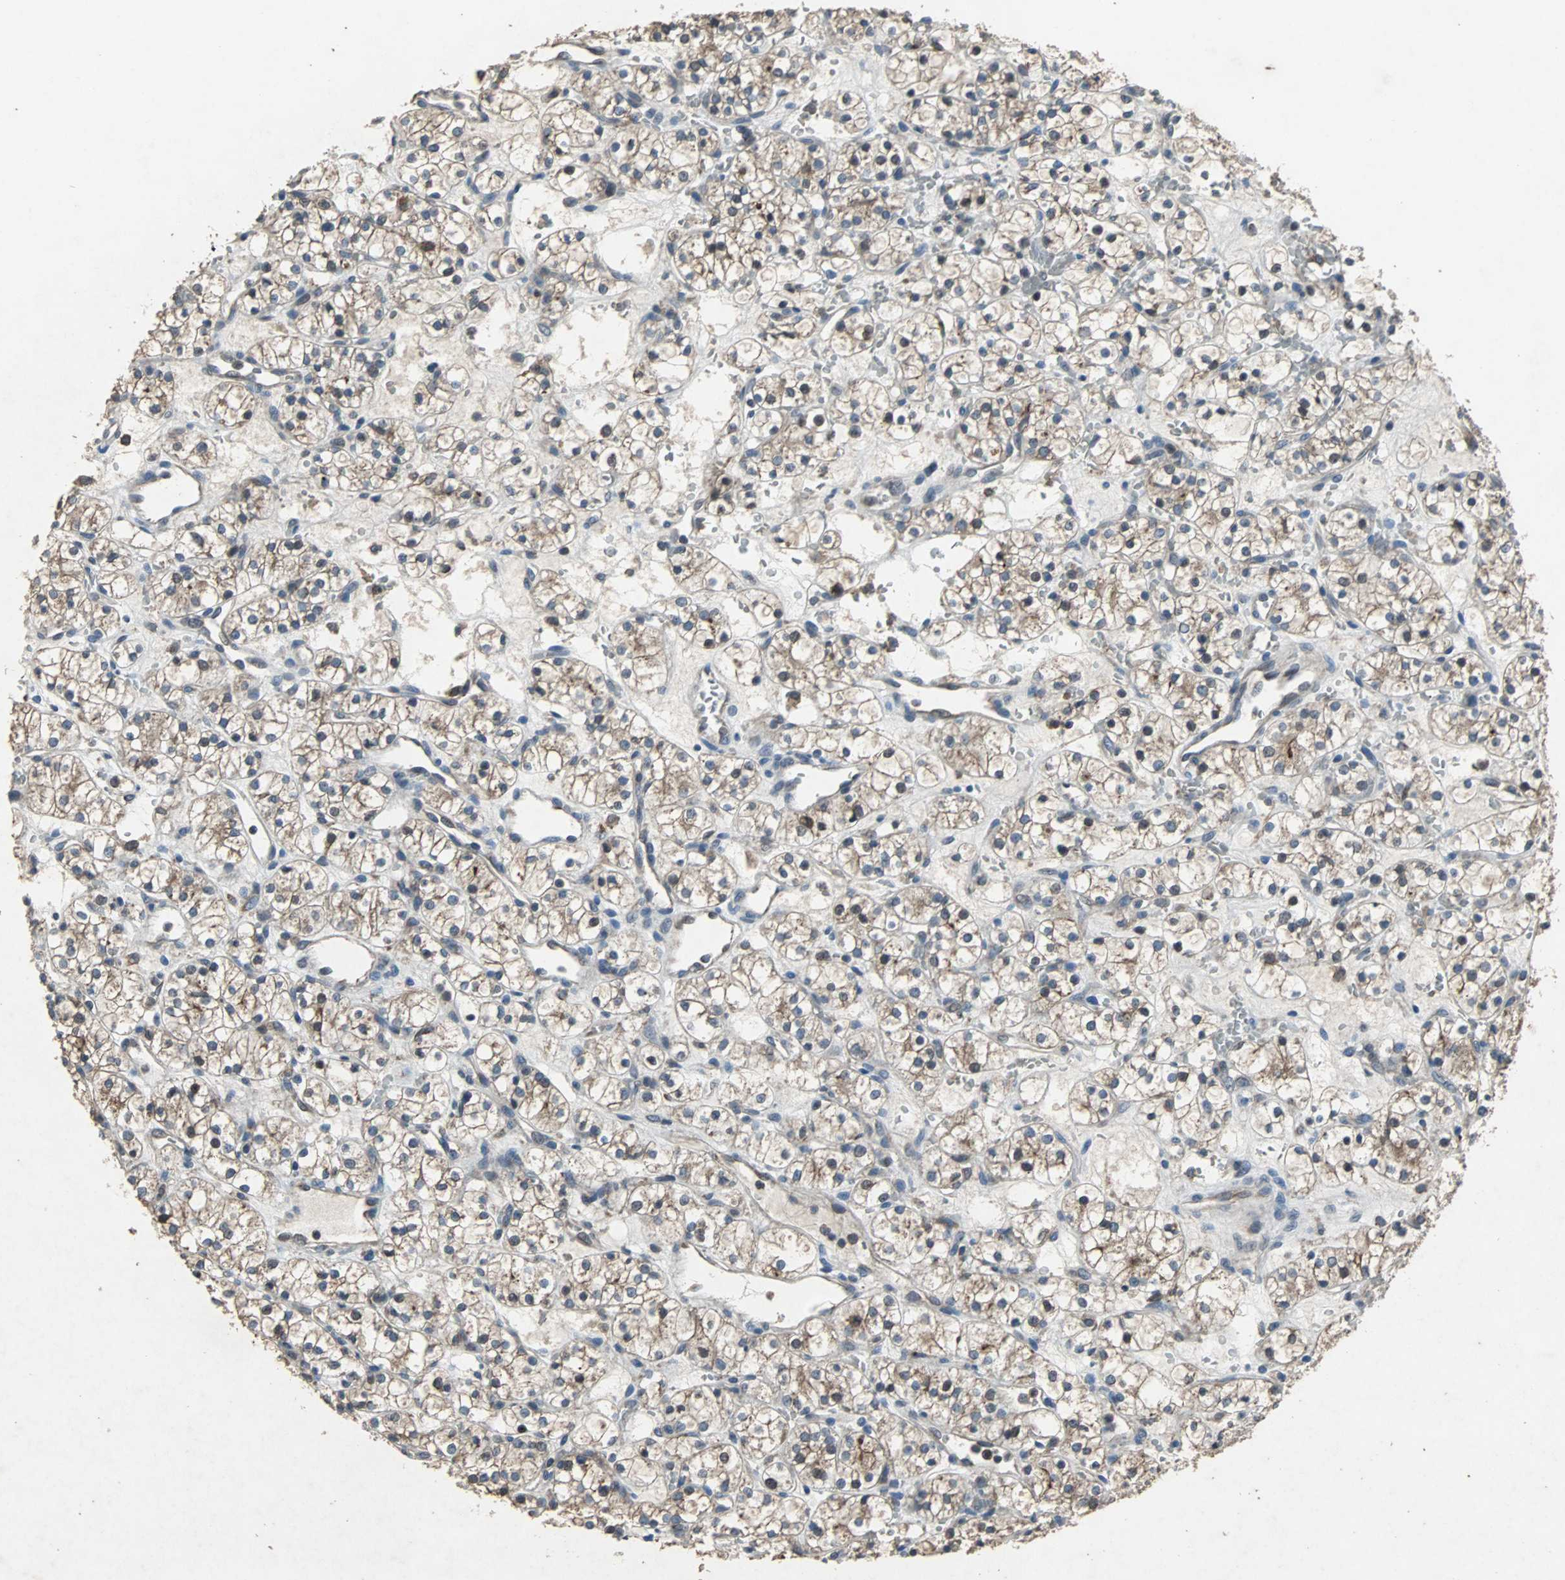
{"staining": {"intensity": "moderate", "quantity": "25%-75%", "location": "cytoplasmic/membranous"}, "tissue": "renal cancer", "cell_type": "Tumor cells", "image_type": "cancer", "snomed": [{"axis": "morphology", "description": "Adenocarcinoma, NOS"}, {"axis": "topography", "description": "Kidney"}], "caption": "DAB (3,3'-diaminobenzidine) immunohistochemical staining of human renal cancer displays moderate cytoplasmic/membranous protein expression in approximately 25%-75% of tumor cells.", "gene": "SOS1", "patient": {"sex": "female", "age": 60}}